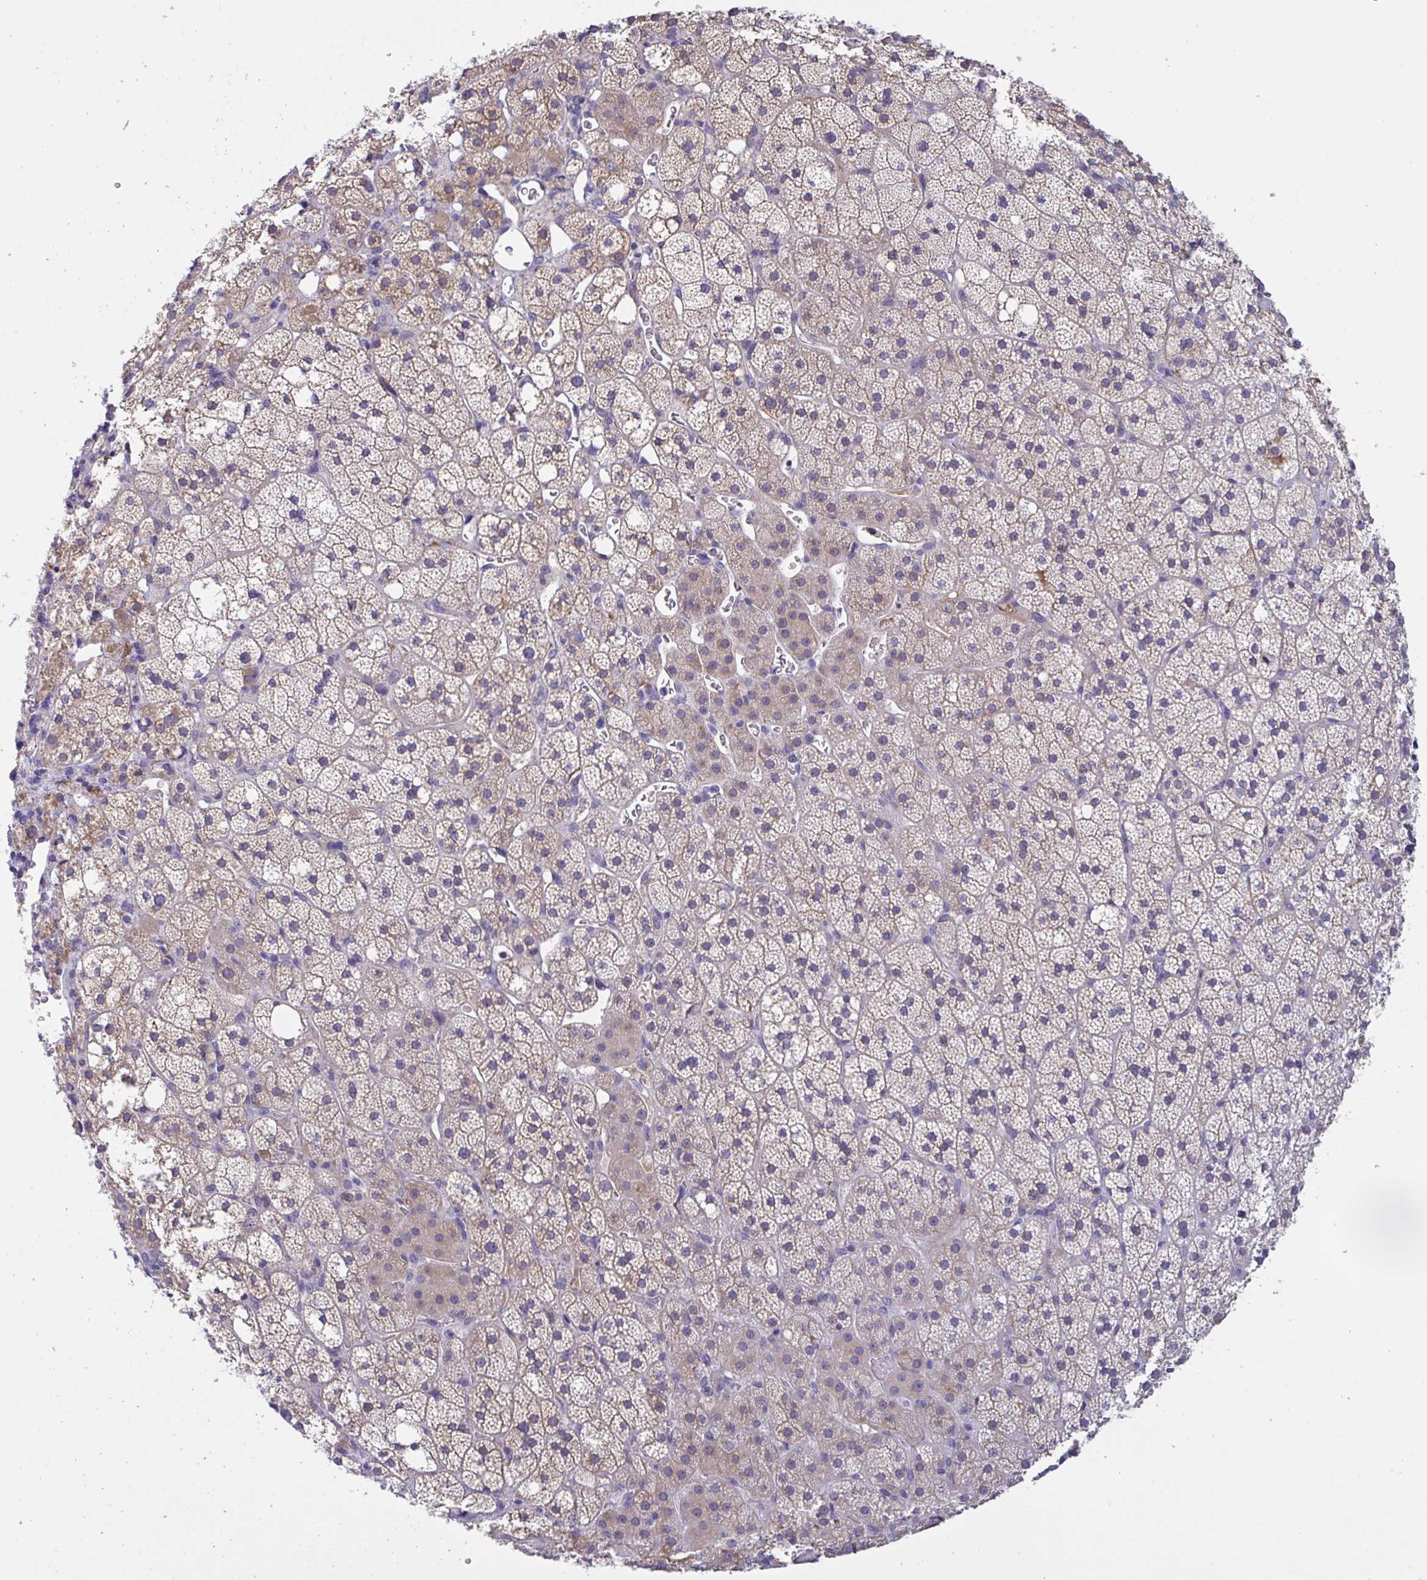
{"staining": {"intensity": "weak", "quantity": "25%-75%", "location": "cytoplasmic/membranous"}, "tissue": "adrenal gland", "cell_type": "Glandular cells", "image_type": "normal", "snomed": [{"axis": "morphology", "description": "Normal tissue, NOS"}, {"axis": "topography", "description": "Adrenal gland"}], "caption": "Adrenal gland stained with immunohistochemistry (IHC) displays weak cytoplasmic/membranous expression in approximately 25%-75% of glandular cells. The staining is performed using DAB brown chromogen to label protein expression. The nuclei are counter-stained blue using hematoxylin.", "gene": "MS4A14", "patient": {"sex": "male", "age": 53}}